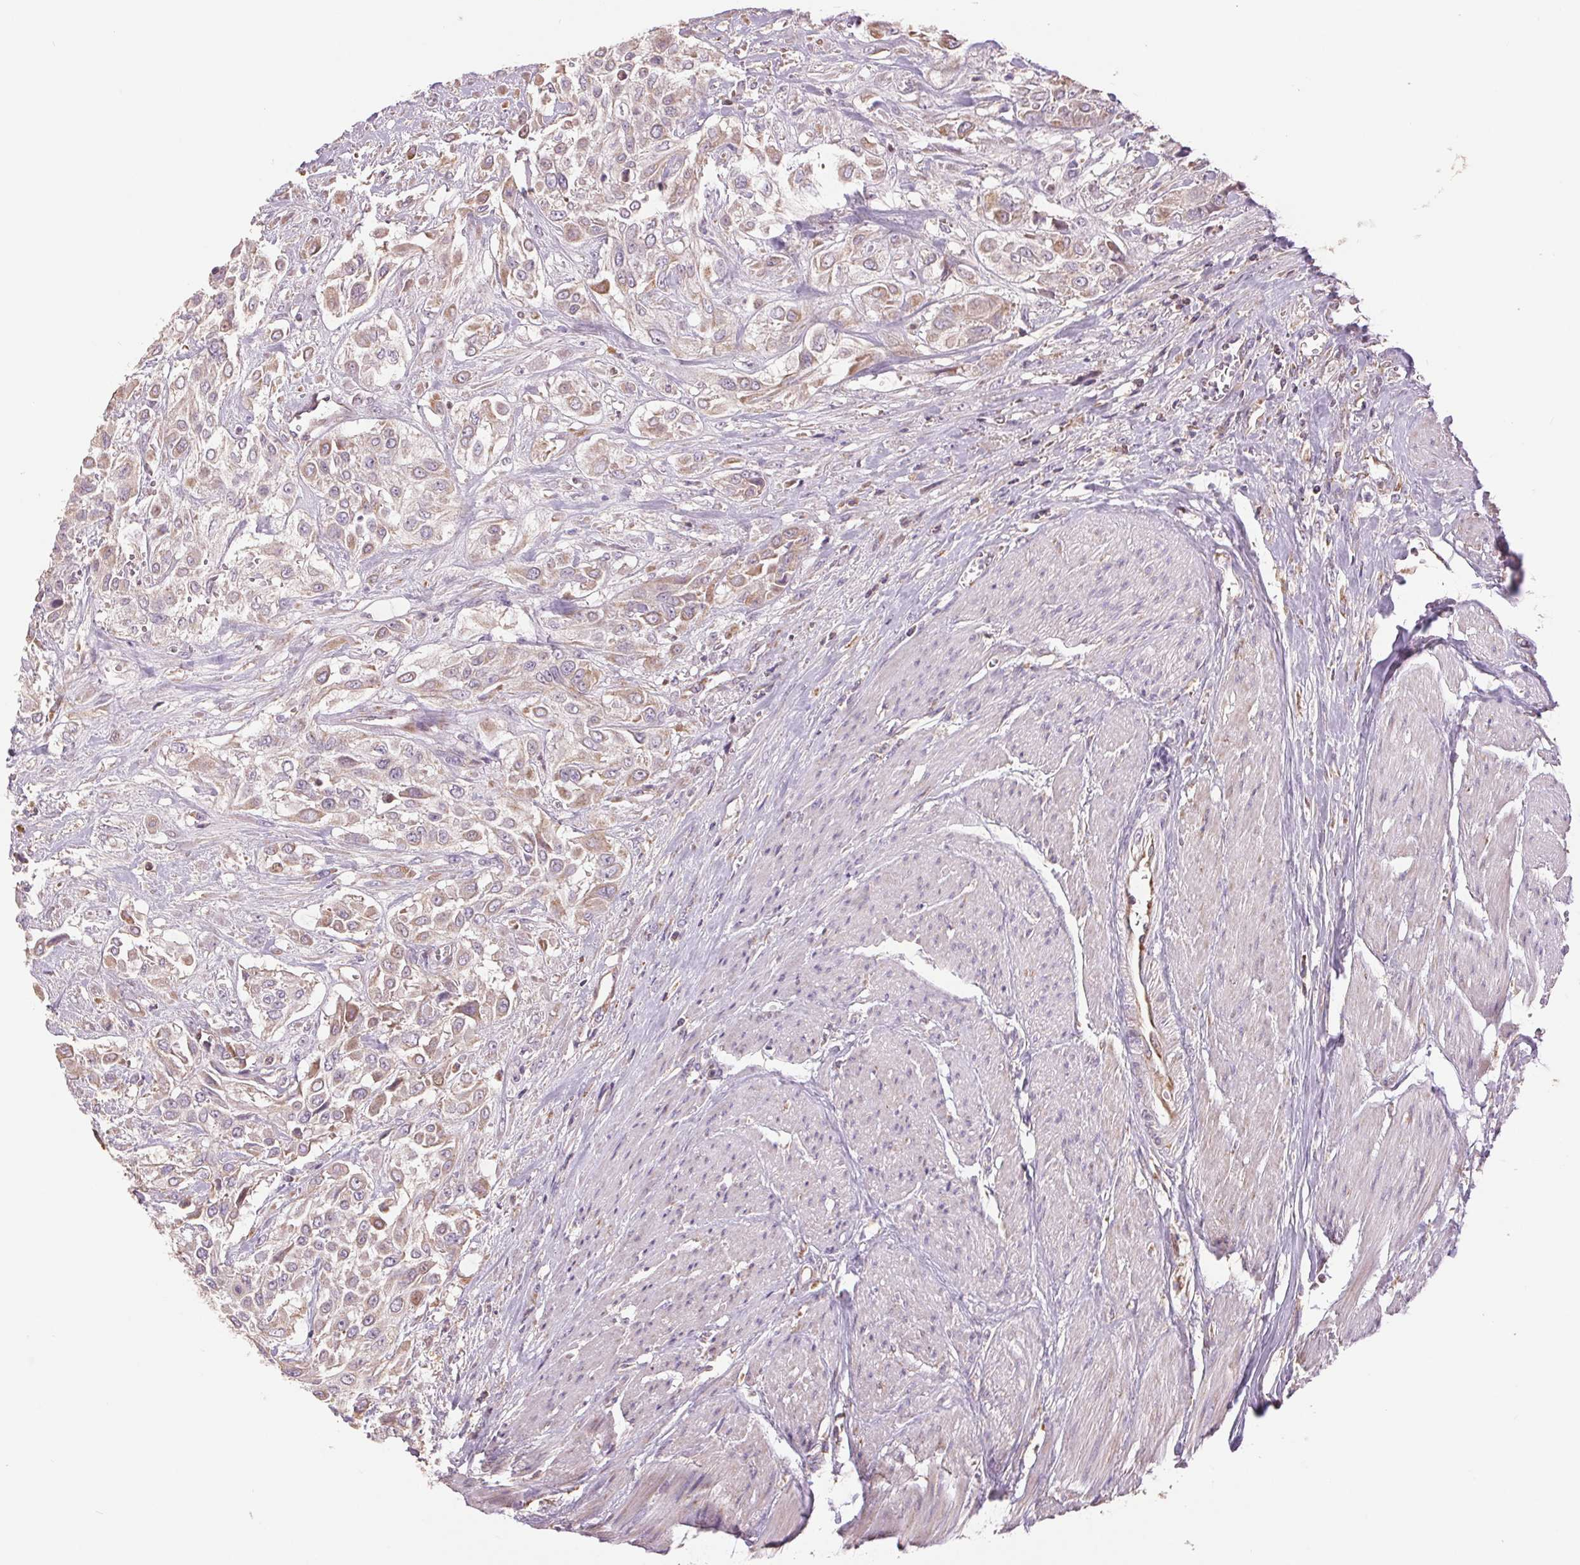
{"staining": {"intensity": "weak", "quantity": ">75%", "location": "cytoplasmic/membranous"}, "tissue": "urothelial cancer", "cell_type": "Tumor cells", "image_type": "cancer", "snomed": [{"axis": "morphology", "description": "Urothelial carcinoma, High grade"}, {"axis": "topography", "description": "Urinary bladder"}], "caption": "This micrograph exhibits immunohistochemistry staining of urothelial carcinoma (high-grade), with low weak cytoplasmic/membranous staining in approximately >75% of tumor cells.", "gene": "DGUOK", "patient": {"sex": "male", "age": 57}}